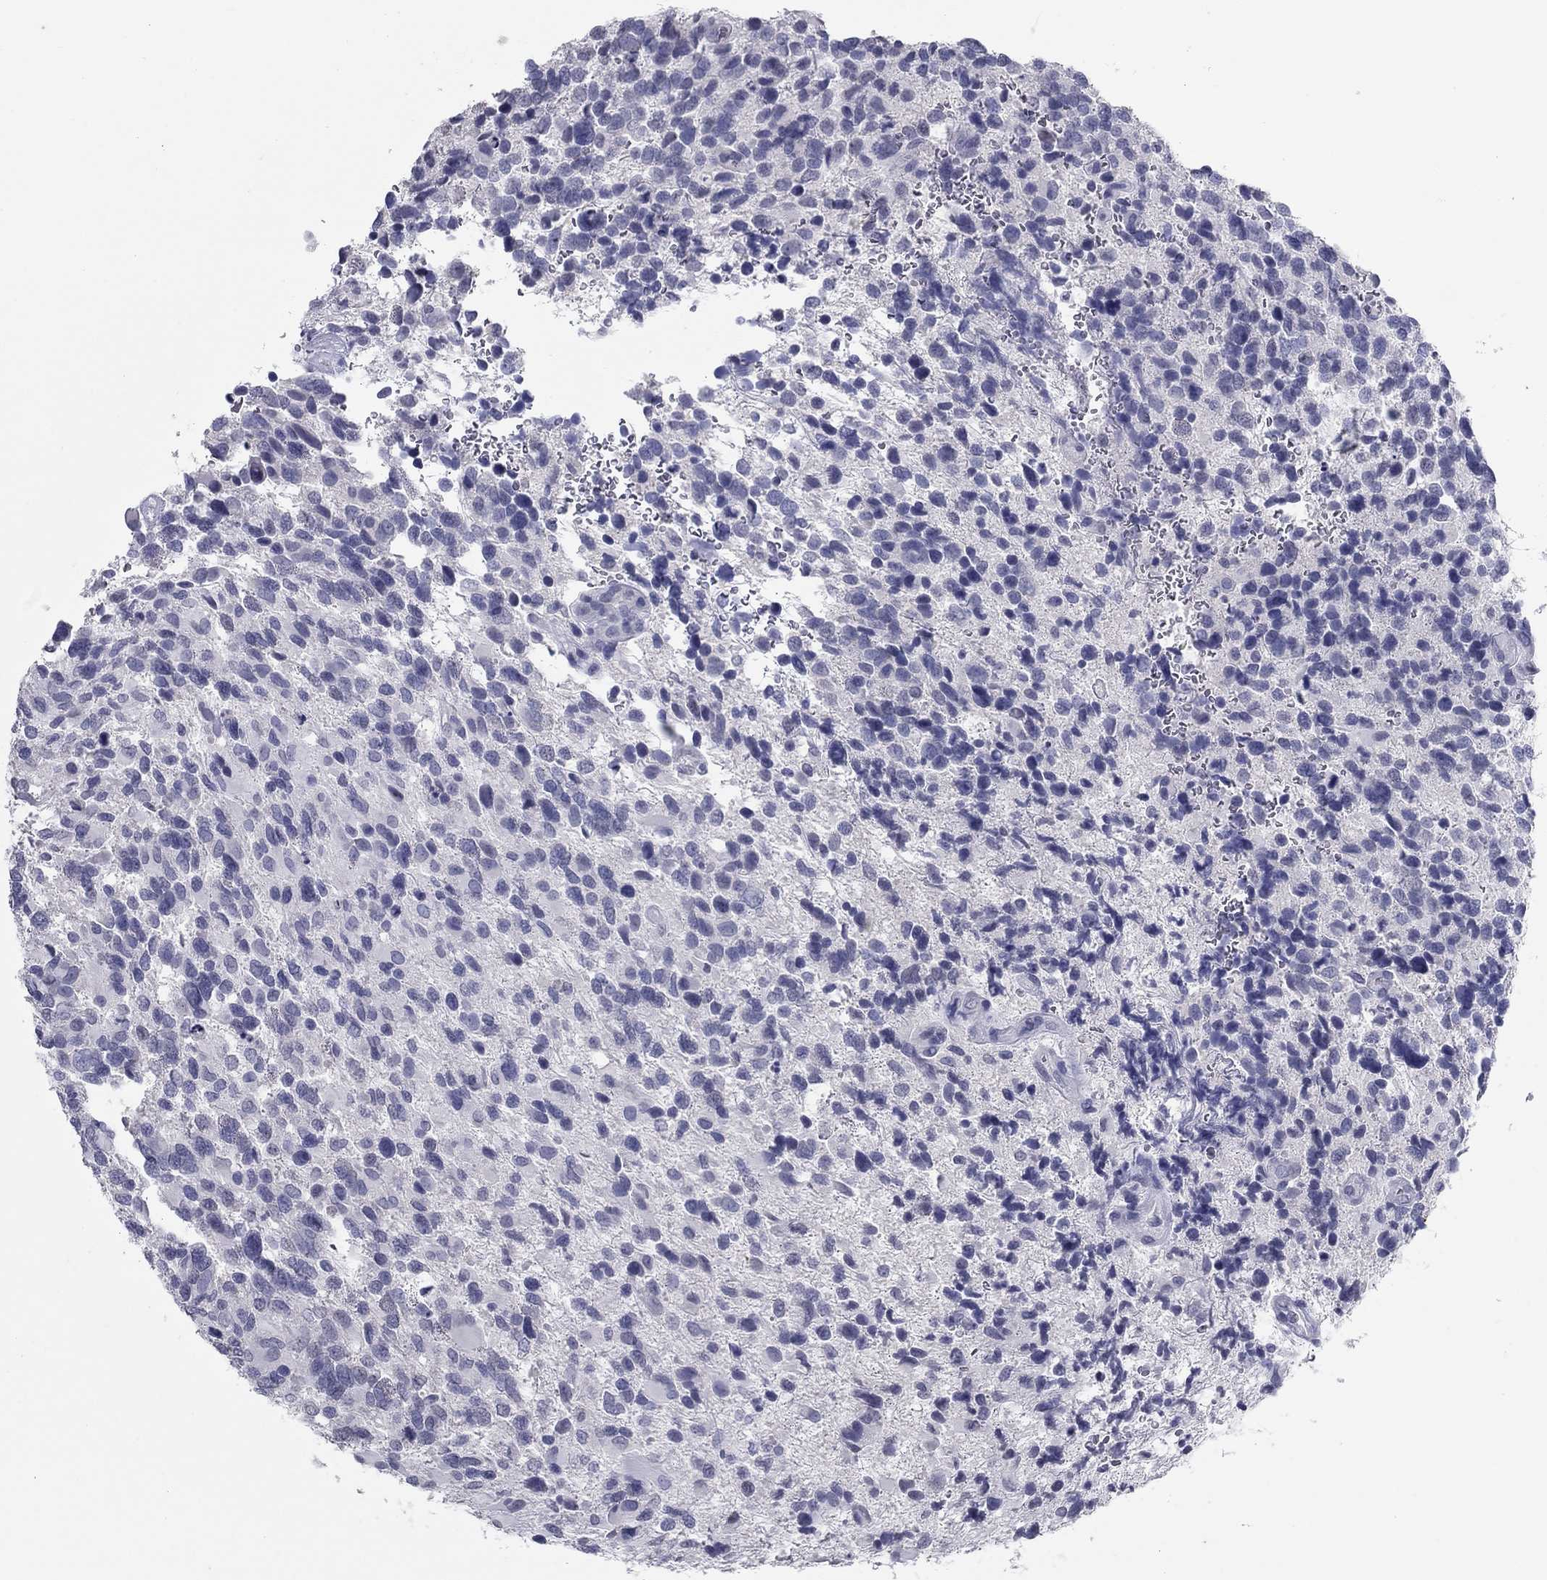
{"staining": {"intensity": "negative", "quantity": "none", "location": "none"}, "tissue": "glioma", "cell_type": "Tumor cells", "image_type": "cancer", "snomed": [{"axis": "morphology", "description": "Glioma, malignant, Low grade"}, {"axis": "topography", "description": "Brain"}], "caption": "There is no significant positivity in tumor cells of low-grade glioma (malignant). (DAB (3,3'-diaminobenzidine) IHC visualized using brightfield microscopy, high magnification).", "gene": "KRT75", "patient": {"sex": "female", "age": 32}}